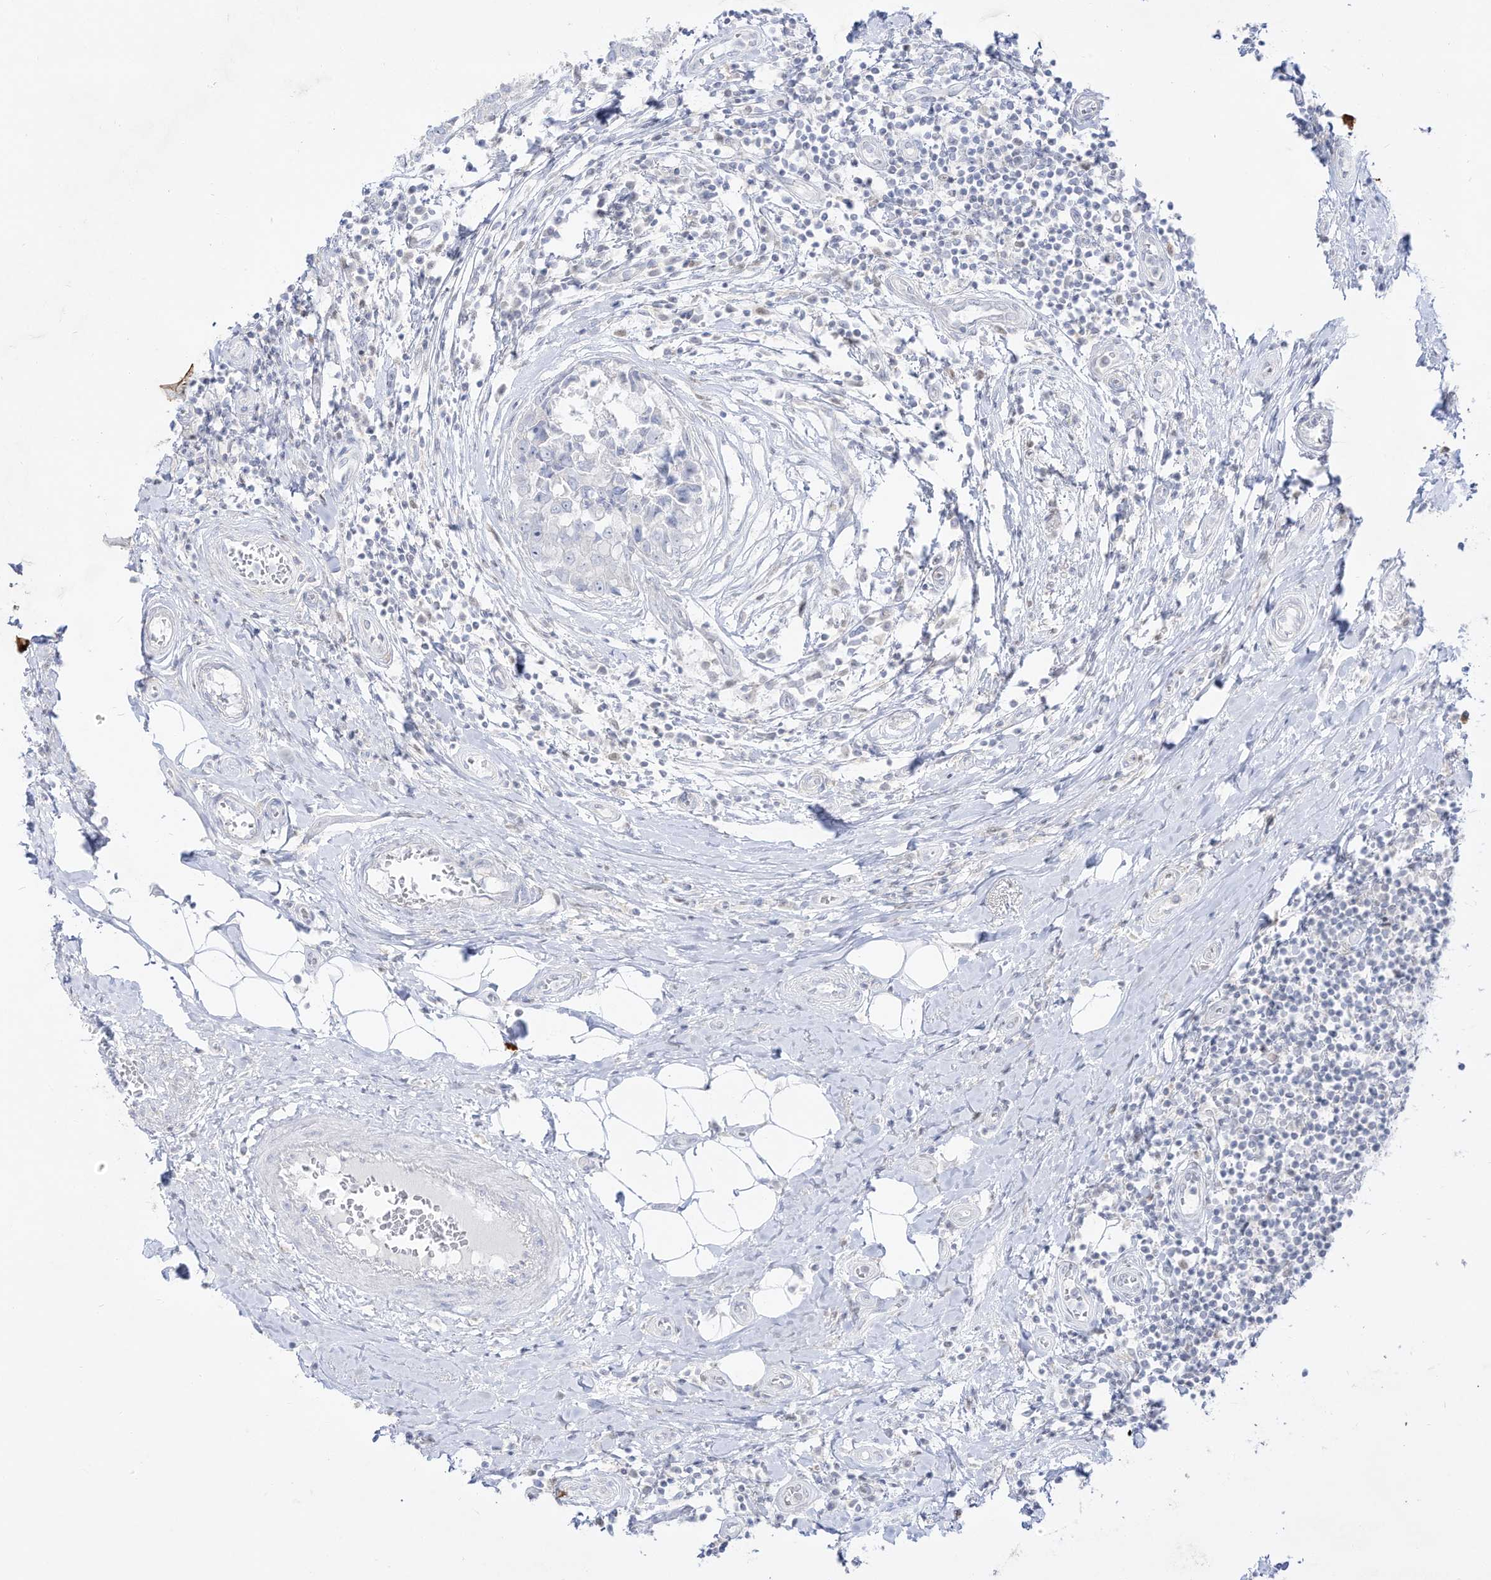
{"staining": {"intensity": "negative", "quantity": "none", "location": "none"}, "tissue": "breast cancer", "cell_type": "Tumor cells", "image_type": "cancer", "snomed": [{"axis": "morphology", "description": "Duct carcinoma"}, {"axis": "topography", "description": "Breast"}], "caption": "DAB (3,3'-diaminobenzidine) immunohistochemical staining of human breast cancer exhibits no significant staining in tumor cells.", "gene": "DMKN", "patient": {"sex": "female", "age": 27}}